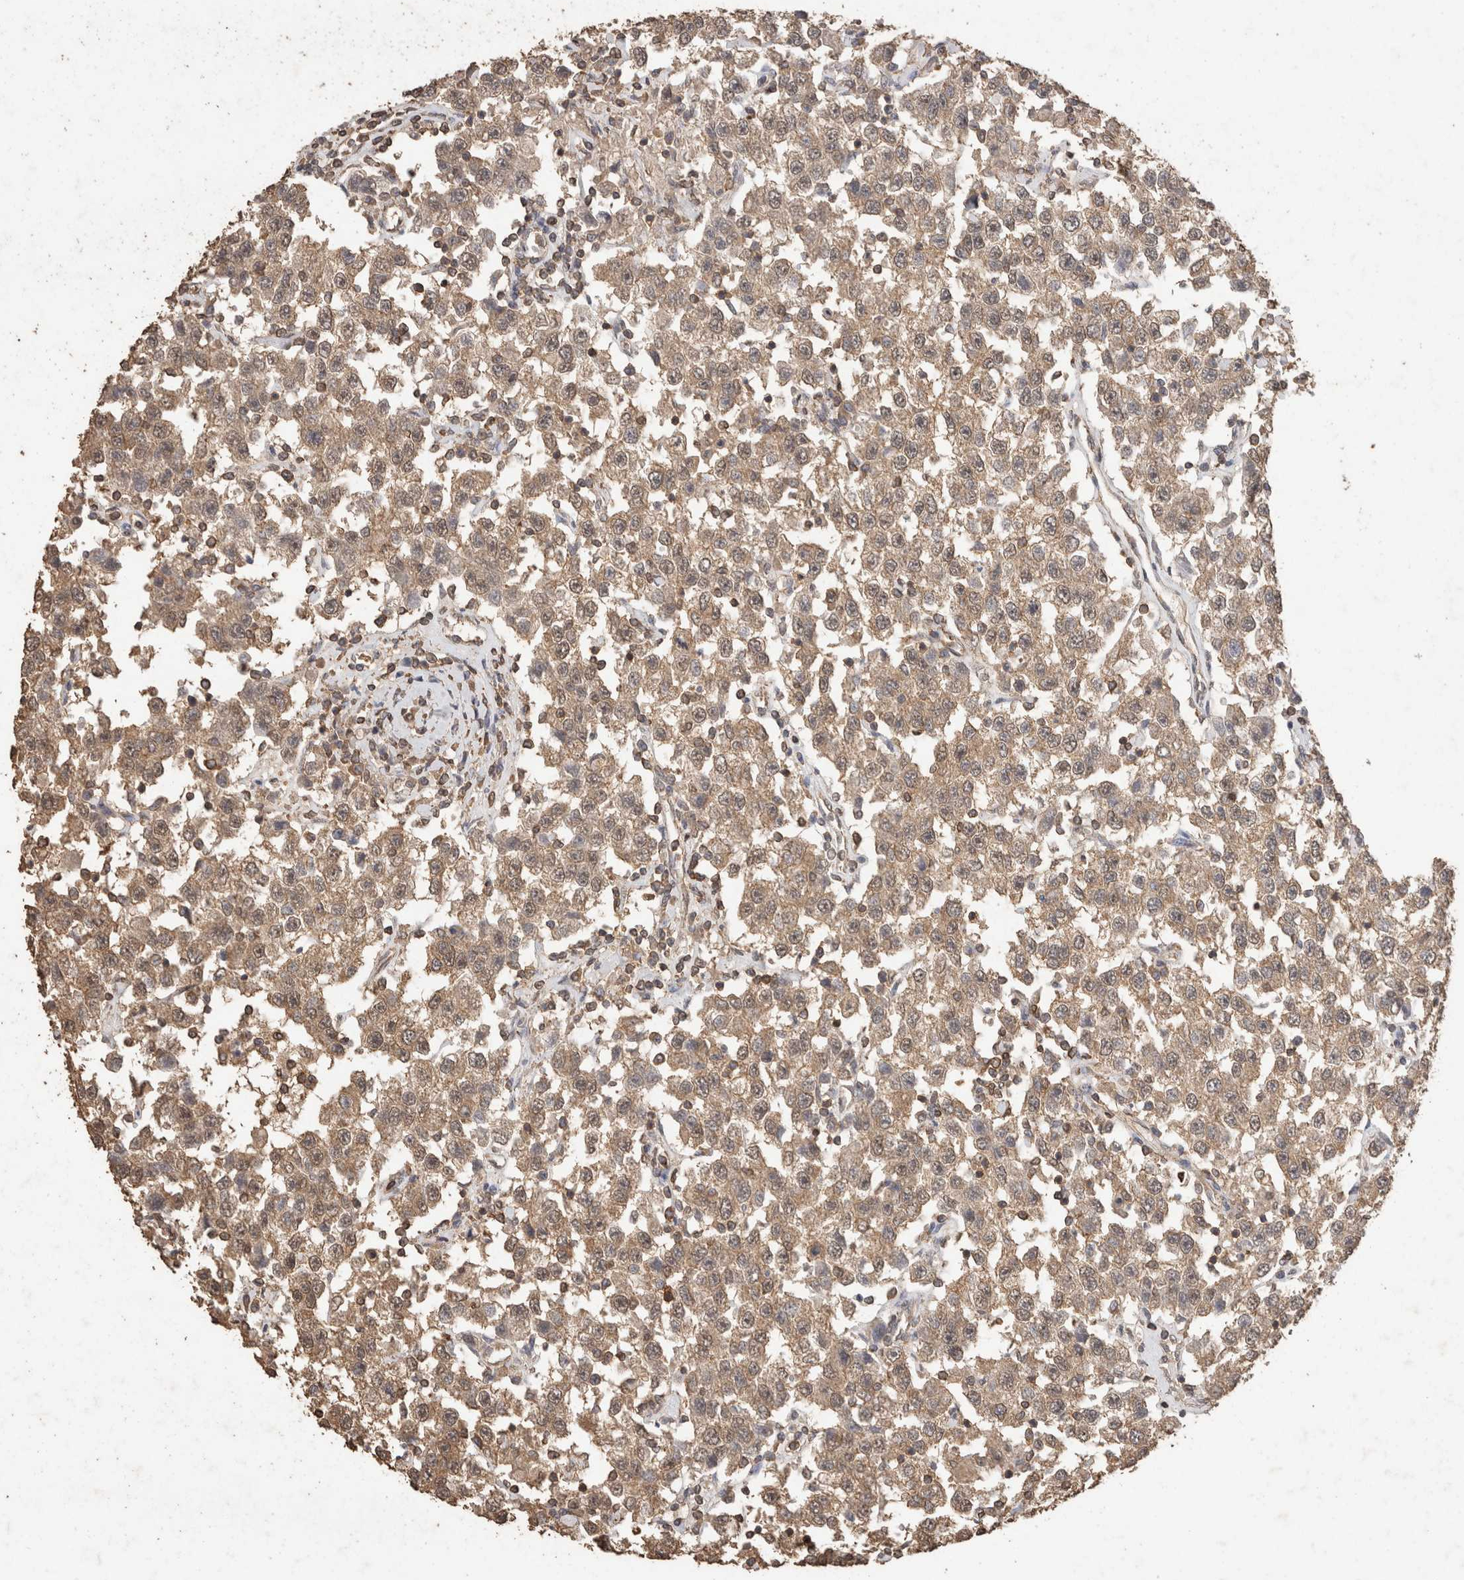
{"staining": {"intensity": "weak", "quantity": ">75%", "location": "cytoplasmic/membranous"}, "tissue": "testis cancer", "cell_type": "Tumor cells", "image_type": "cancer", "snomed": [{"axis": "morphology", "description": "Seminoma, NOS"}, {"axis": "topography", "description": "Testis"}], "caption": "Human seminoma (testis) stained with a protein marker shows weak staining in tumor cells.", "gene": "CX3CL1", "patient": {"sex": "male", "age": 41}}